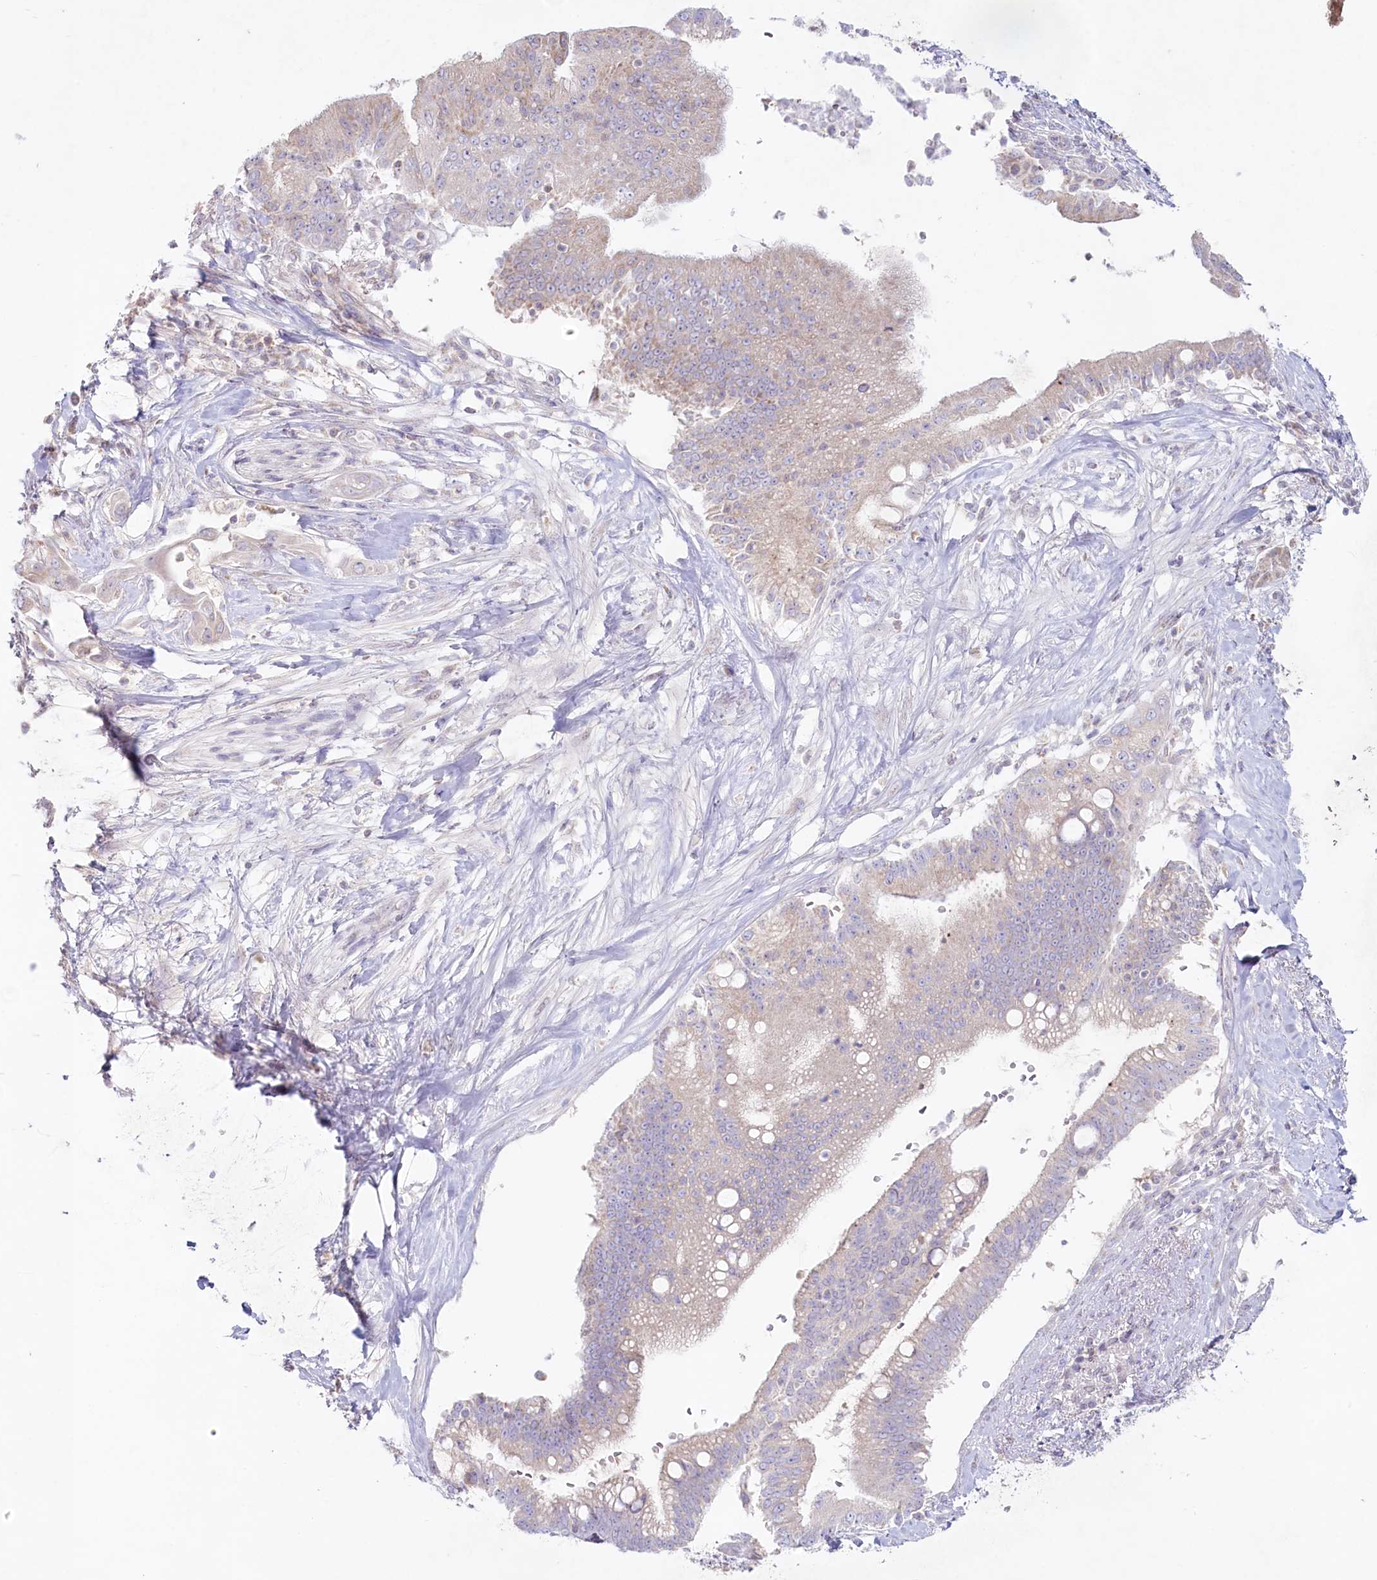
{"staining": {"intensity": "weak", "quantity": "25%-75%", "location": "cytoplasmic/membranous"}, "tissue": "pancreatic cancer", "cell_type": "Tumor cells", "image_type": "cancer", "snomed": [{"axis": "morphology", "description": "Adenocarcinoma, NOS"}, {"axis": "topography", "description": "Pancreas"}], "caption": "This micrograph reveals immunohistochemistry (IHC) staining of pancreatic cancer (adenocarcinoma), with low weak cytoplasmic/membranous expression in about 25%-75% of tumor cells.", "gene": "PSAPL1", "patient": {"sex": "male", "age": 68}}